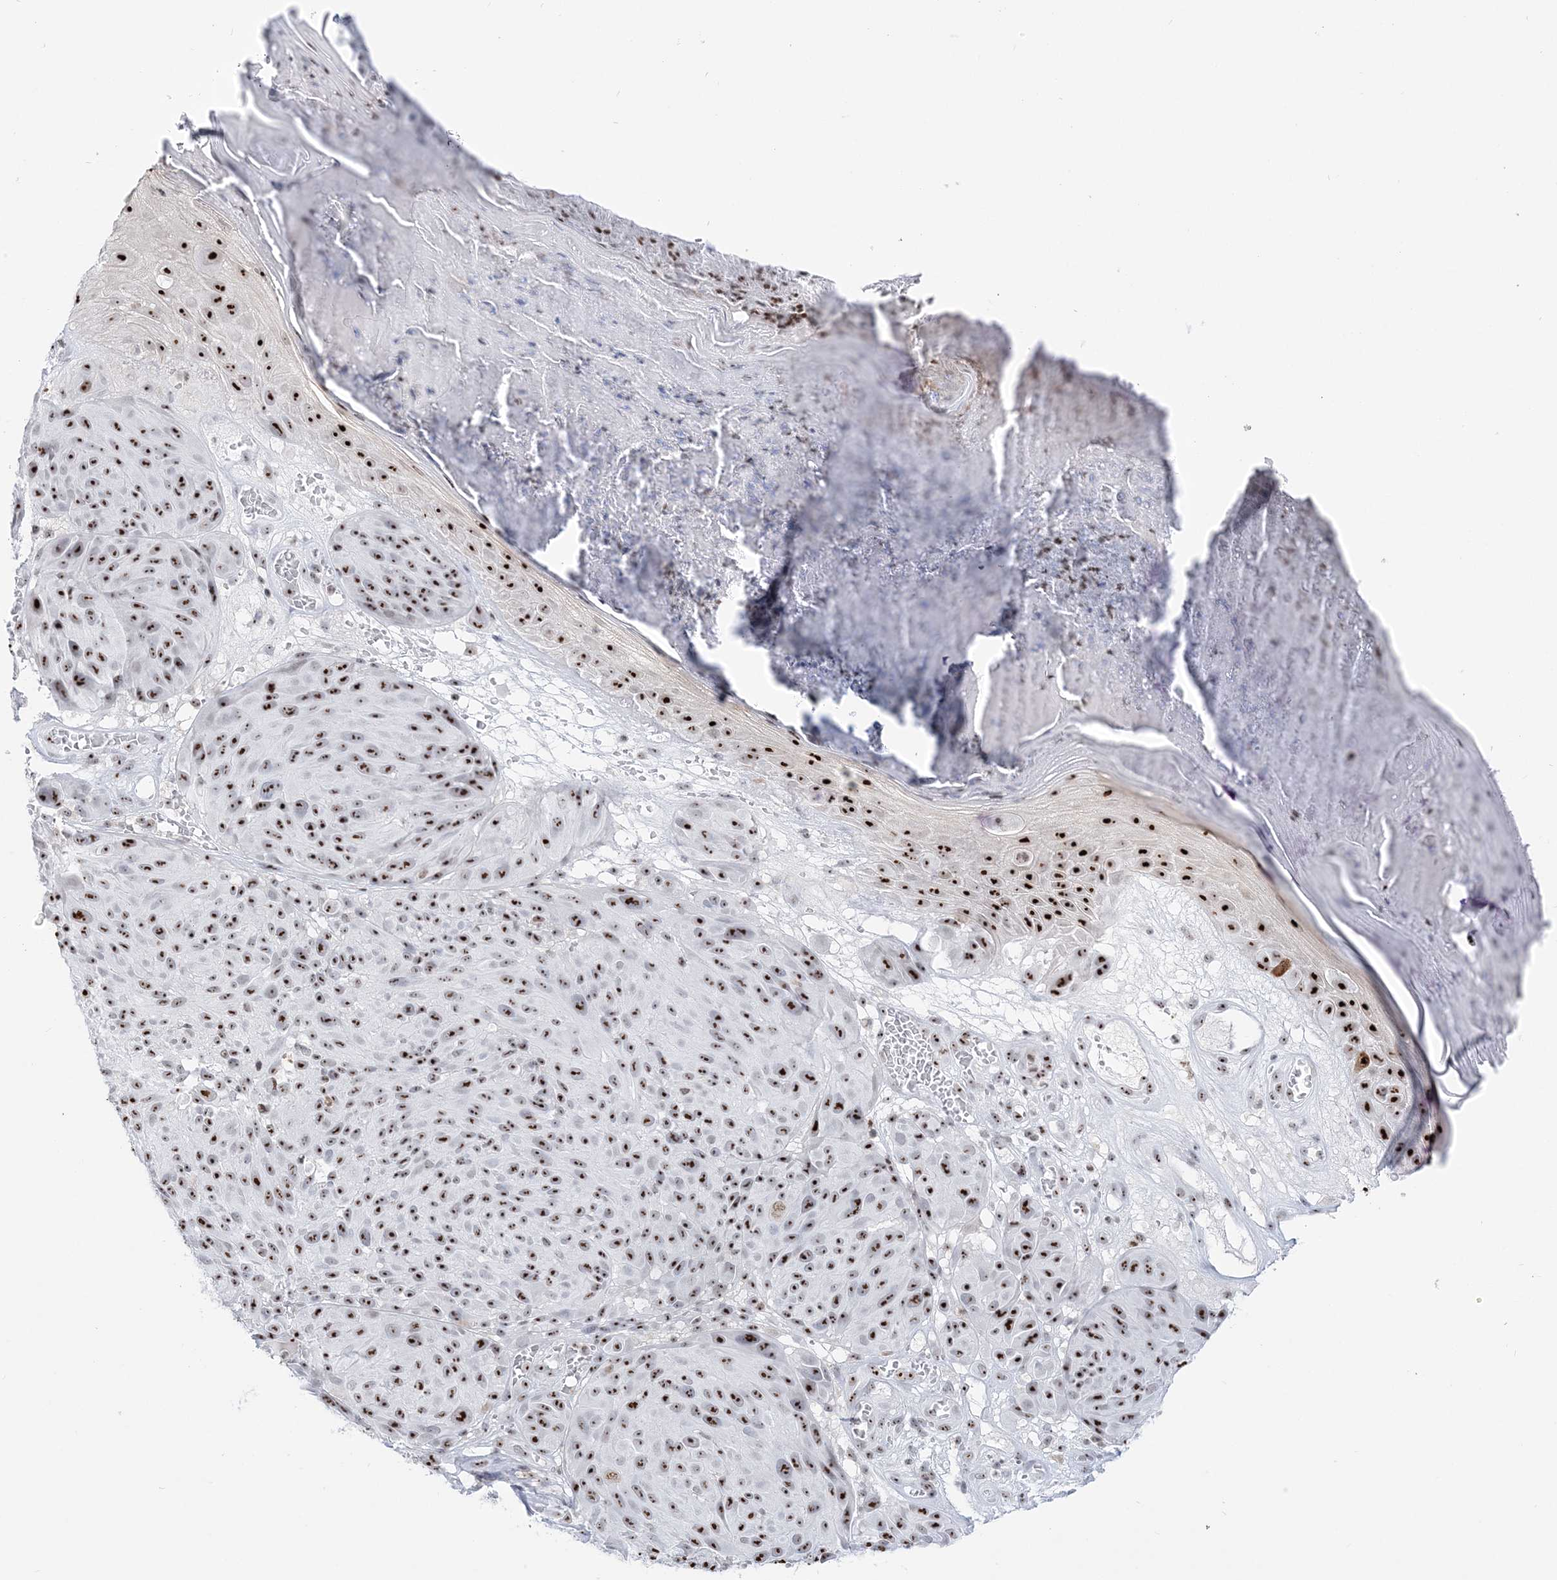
{"staining": {"intensity": "strong", "quantity": ">75%", "location": "nuclear"}, "tissue": "melanoma", "cell_type": "Tumor cells", "image_type": "cancer", "snomed": [{"axis": "morphology", "description": "Malignant melanoma, NOS"}, {"axis": "topography", "description": "Skin"}], "caption": "Melanoma stained for a protein exhibits strong nuclear positivity in tumor cells. Nuclei are stained in blue.", "gene": "DDX21", "patient": {"sex": "male", "age": 83}}